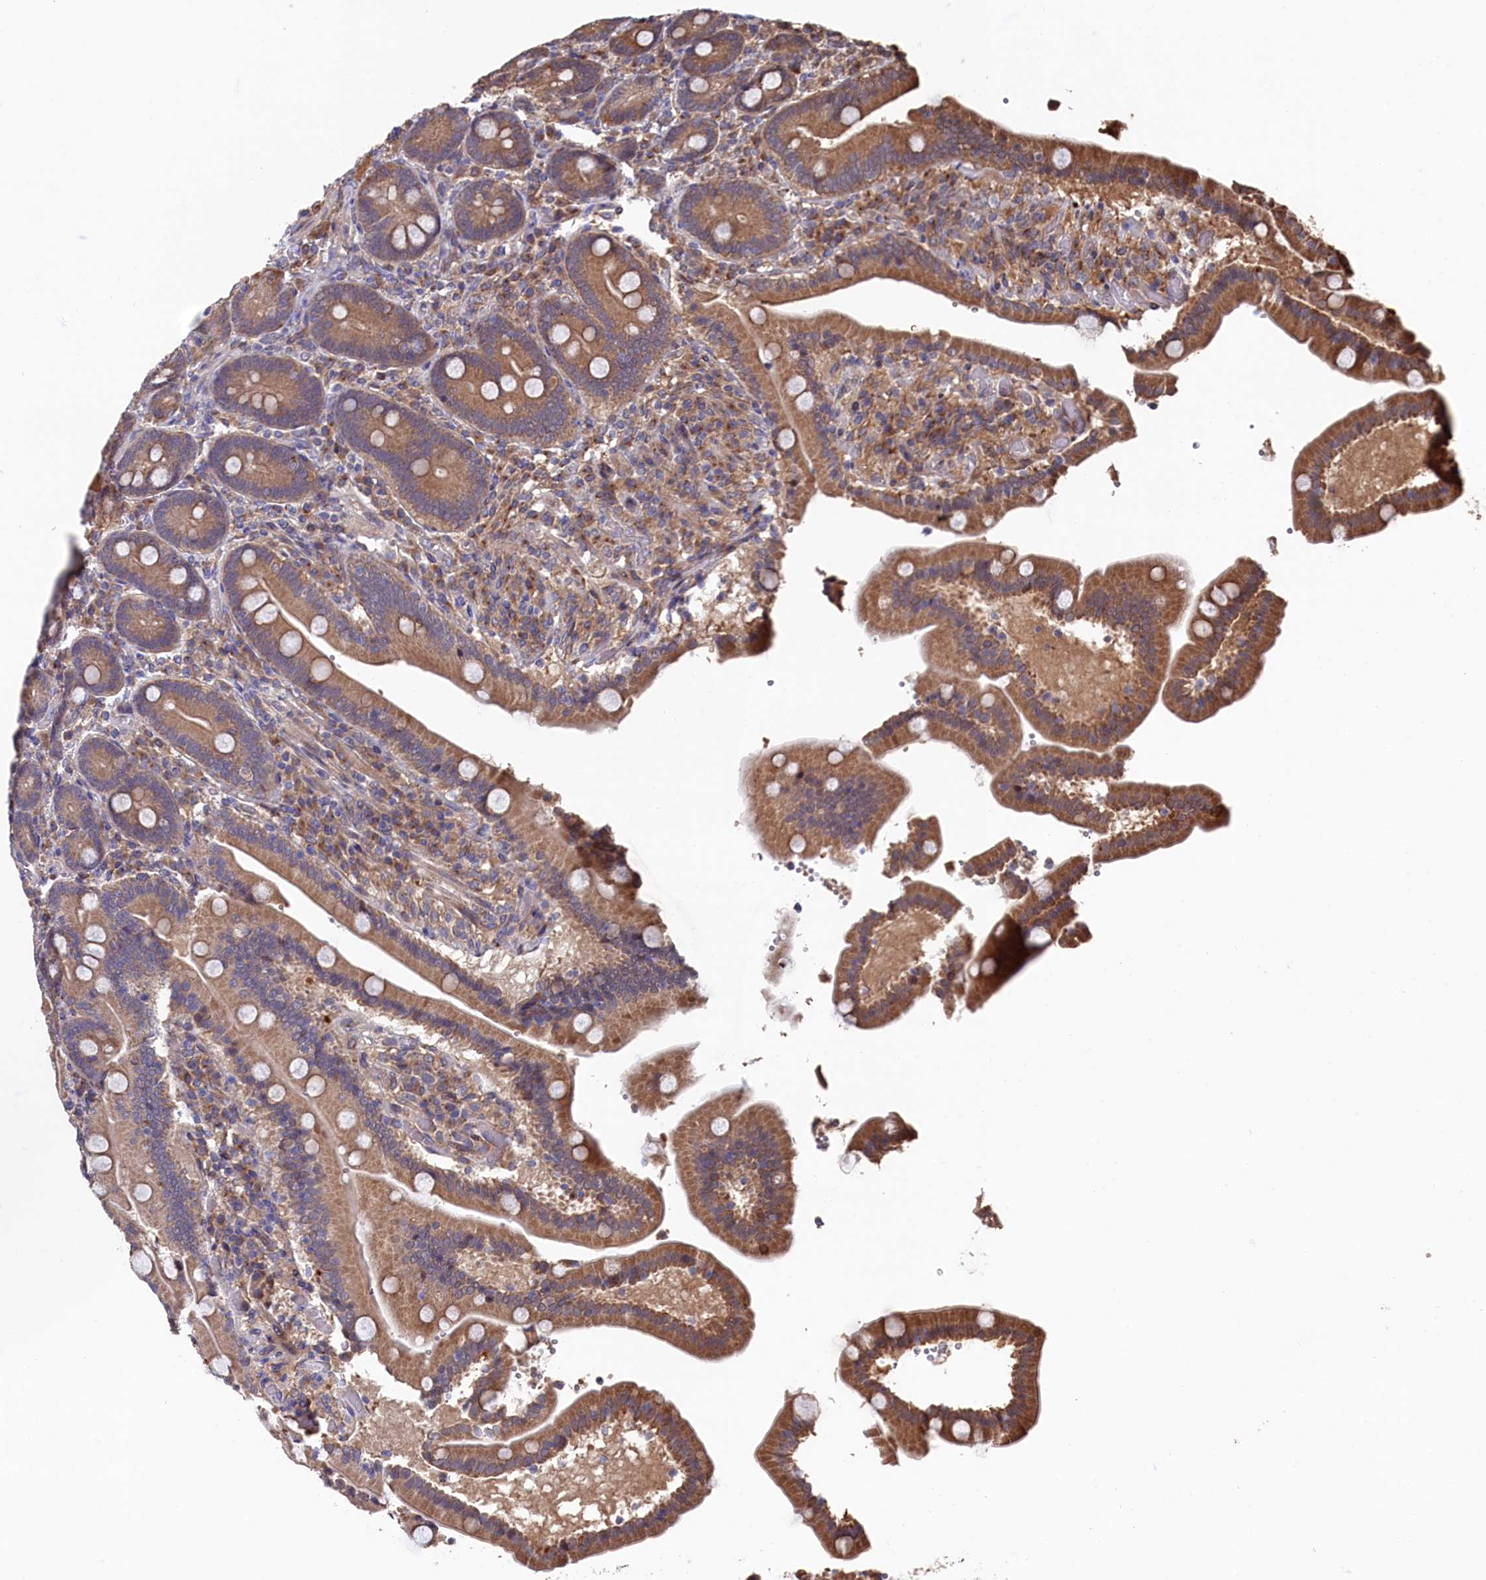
{"staining": {"intensity": "moderate", "quantity": ">75%", "location": "cytoplasmic/membranous"}, "tissue": "duodenum", "cell_type": "Glandular cells", "image_type": "normal", "snomed": [{"axis": "morphology", "description": "Normal tissue, NOS"}, {"axis": "topography", "description": "Duodenum"}], "caption": "A medium amount of moderate cytoplasmic/membranous positivity is identified in approximately >75% of glandular cells in benign duodenum.", "gene": "SLC12A4", "patient": {"sex": "female", "age": 62}}